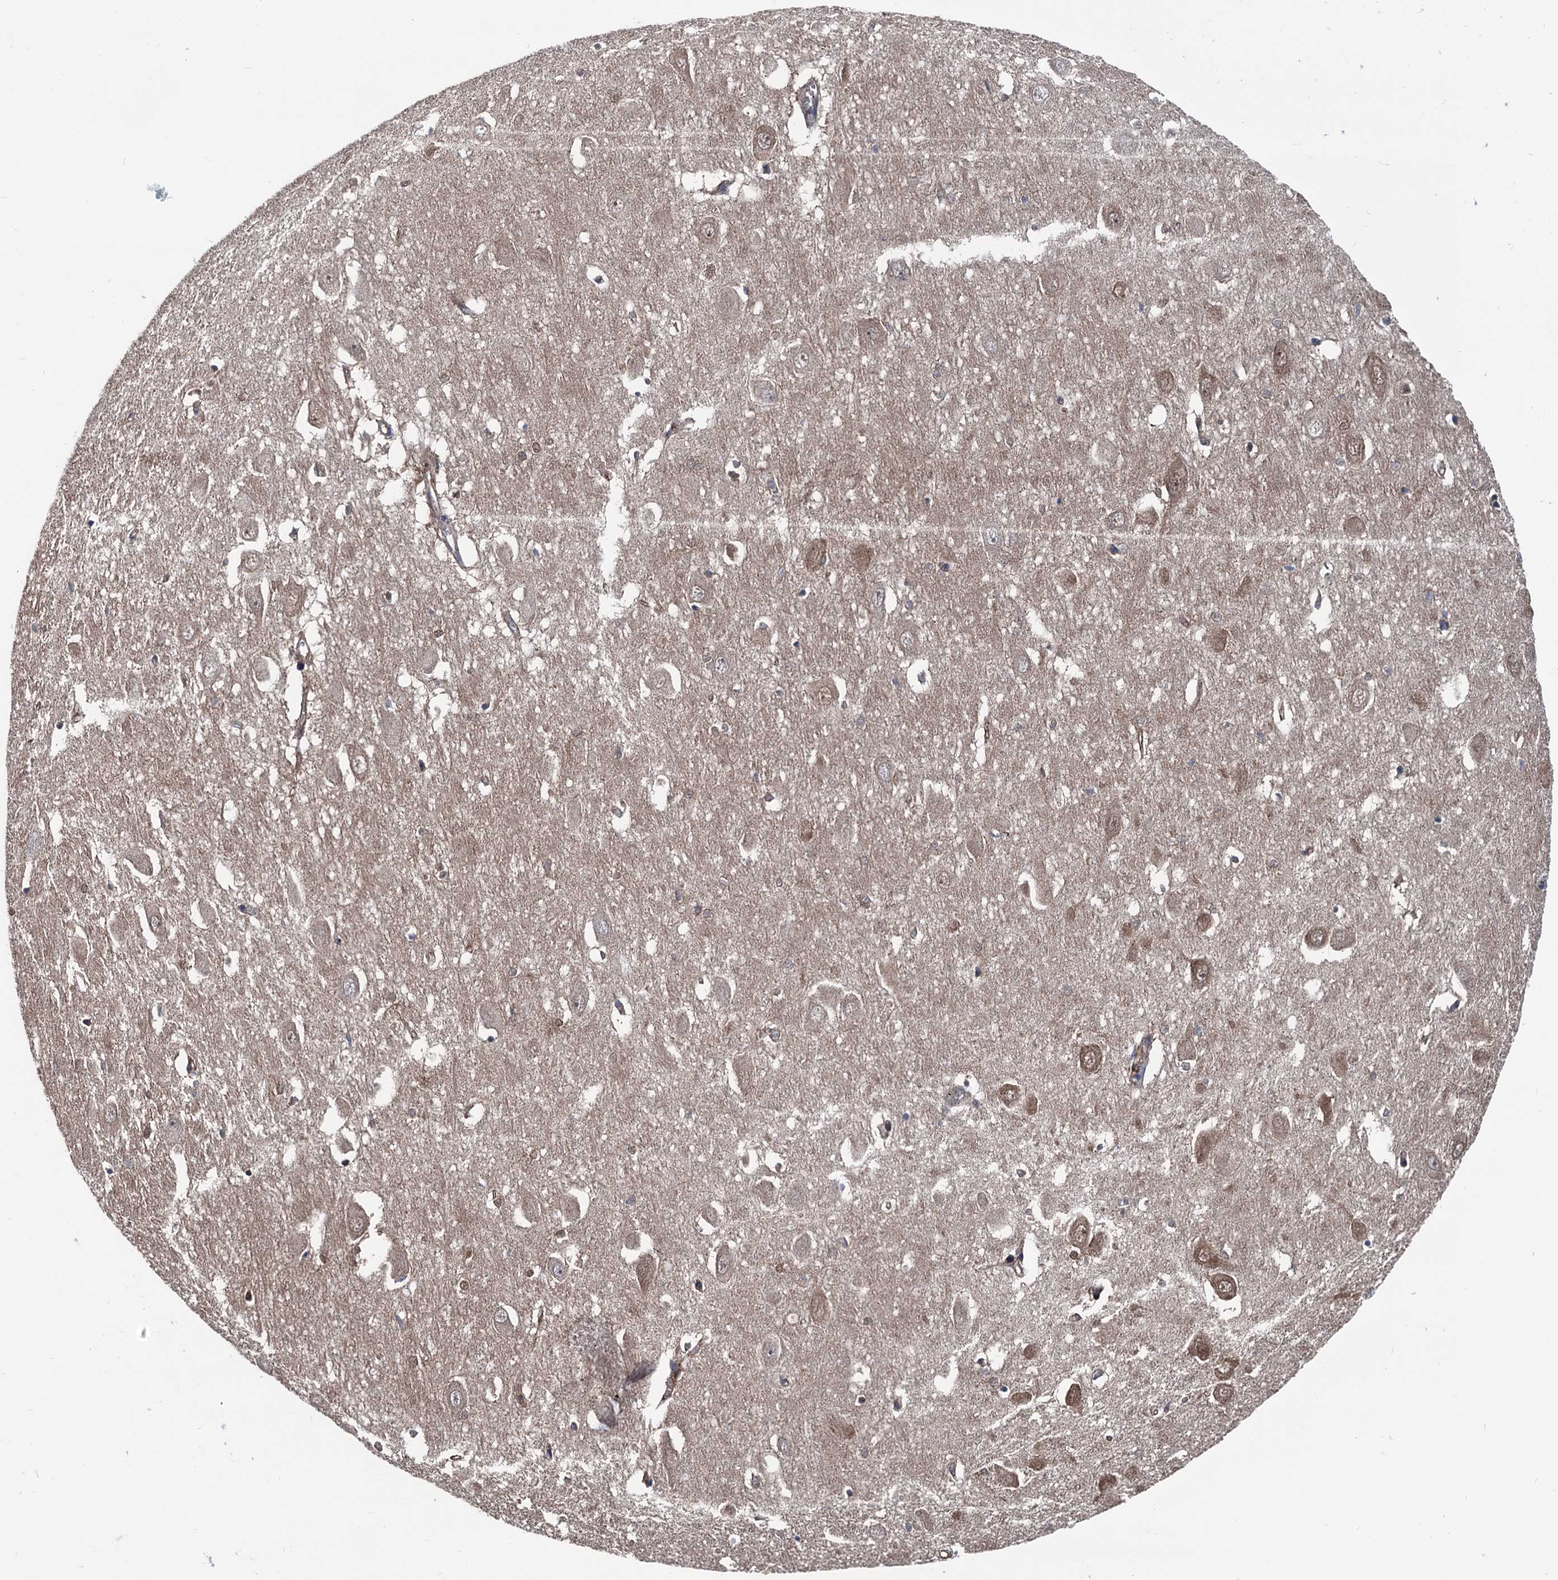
{"staining": {"intensity": "moderate", "quantity": "<25%", "location": "nuclear"}, "tissue": "hippocampus", "cell_type": "Glial cells", "image_type": "normal", "snomed": [{"axis": "morphology", "description": "Normal tissue, NOS"}, {"axis": "topography", "description": "Hippocampus"}], "caption": "Immunohistochemical staining of unremarkable hippocampus demonstrates <25% levels of moderate nuclear protein expression in approximately <25% of glial cells.", "gene": "GLO1", "patient": {"sex": "female", "age": 64}}